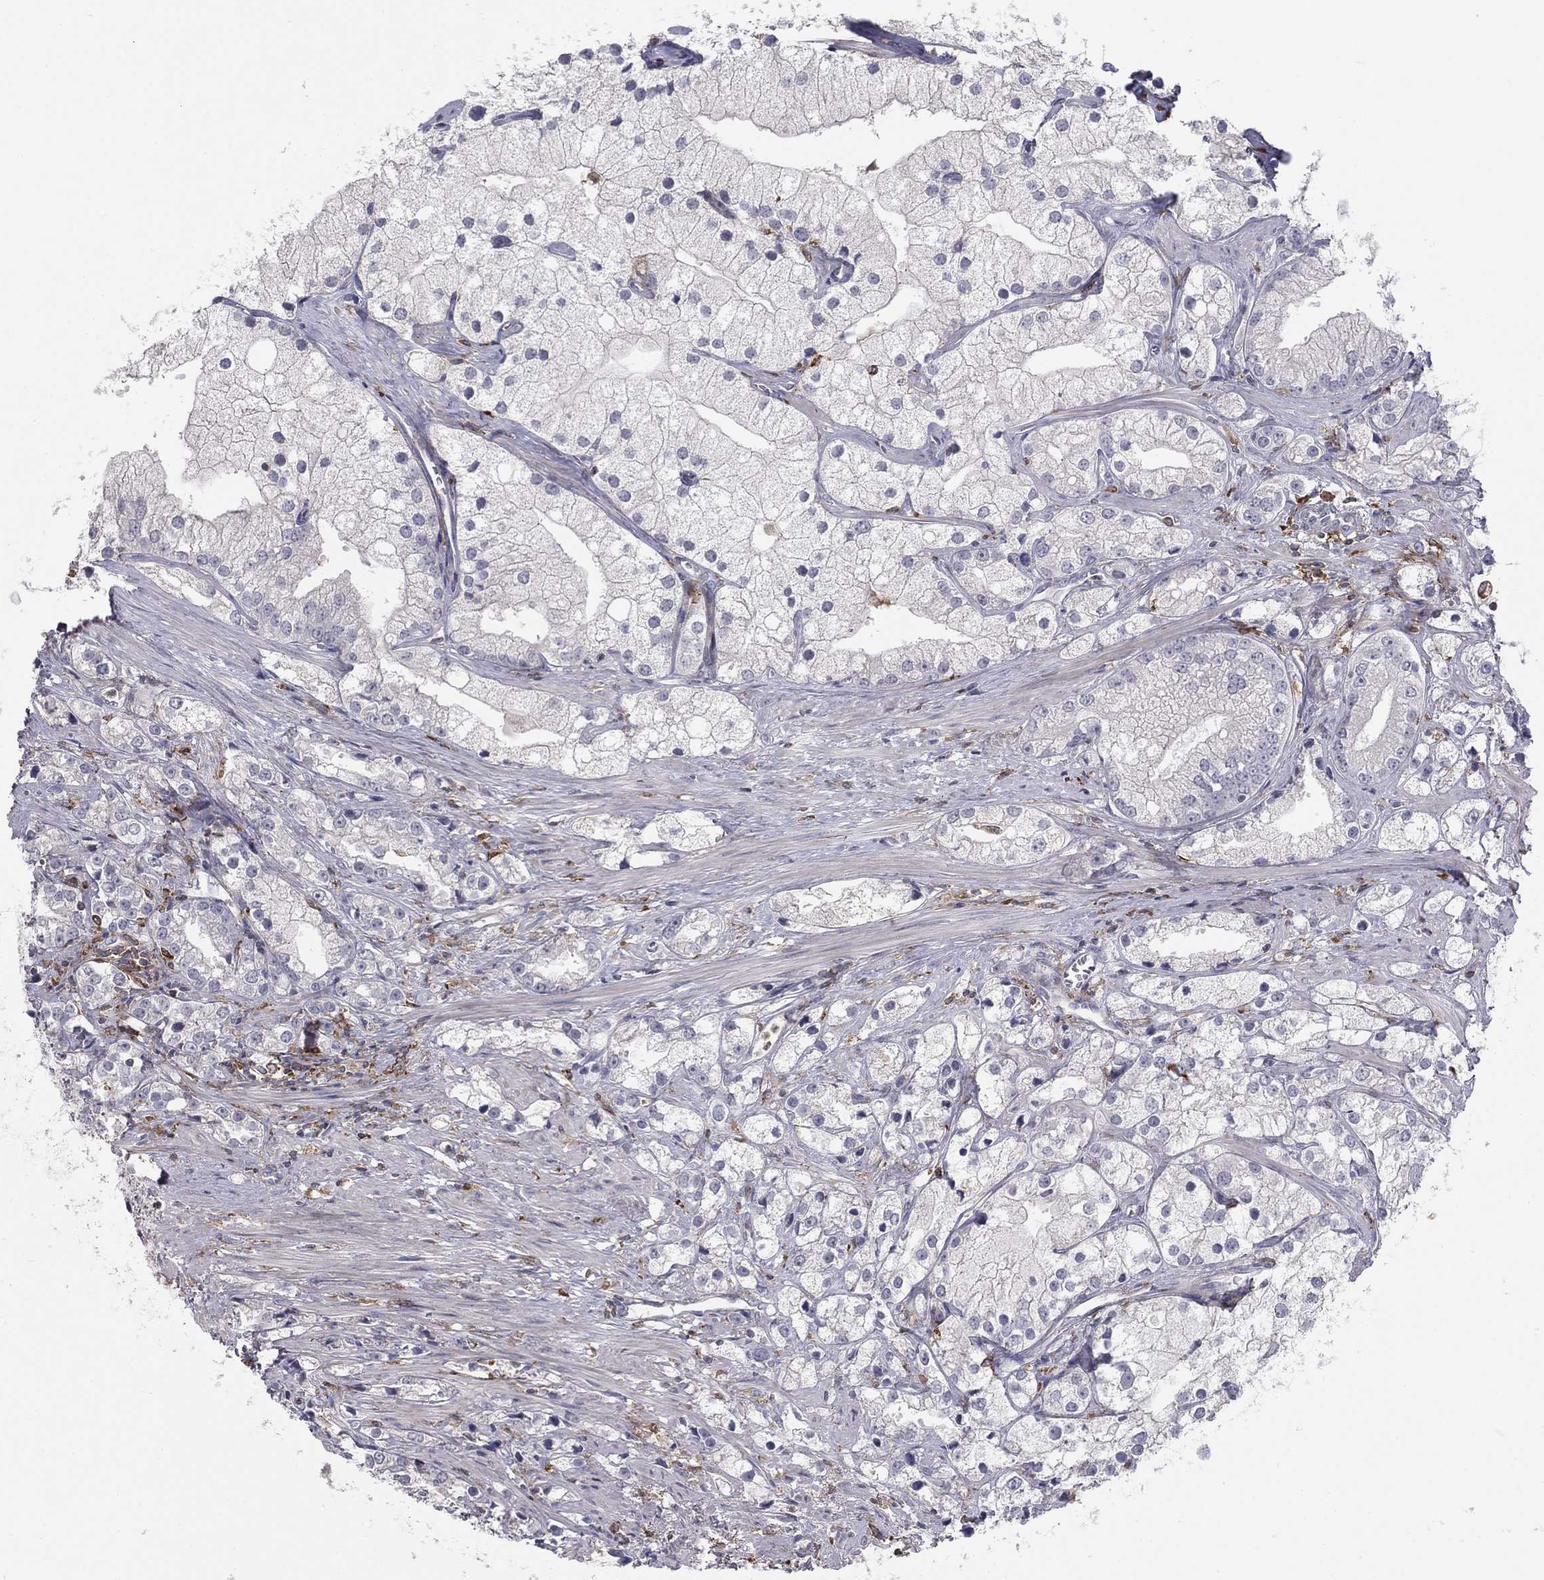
{"staining": {"intensity": "negative", "quantity": "none", "location": "none"}, "tissue": "prostate cancer", "cell_type": "Tumor cells", "image_type": "cancer", "snomed": [{"axis": "morphology", "description": "Adenocarcinoma, NOS"}, {"axis": "topography", "description": "Prostate and seminal vesicle, NOS"}, {"axis": "topography", "description": "Prostate"}], "caption": "Tumor cells show no significant protein positivity in prostate cancer (adenocarcinoma).", "gene": "PLCB2", "patient": {"sex": "male", "age": 79}}